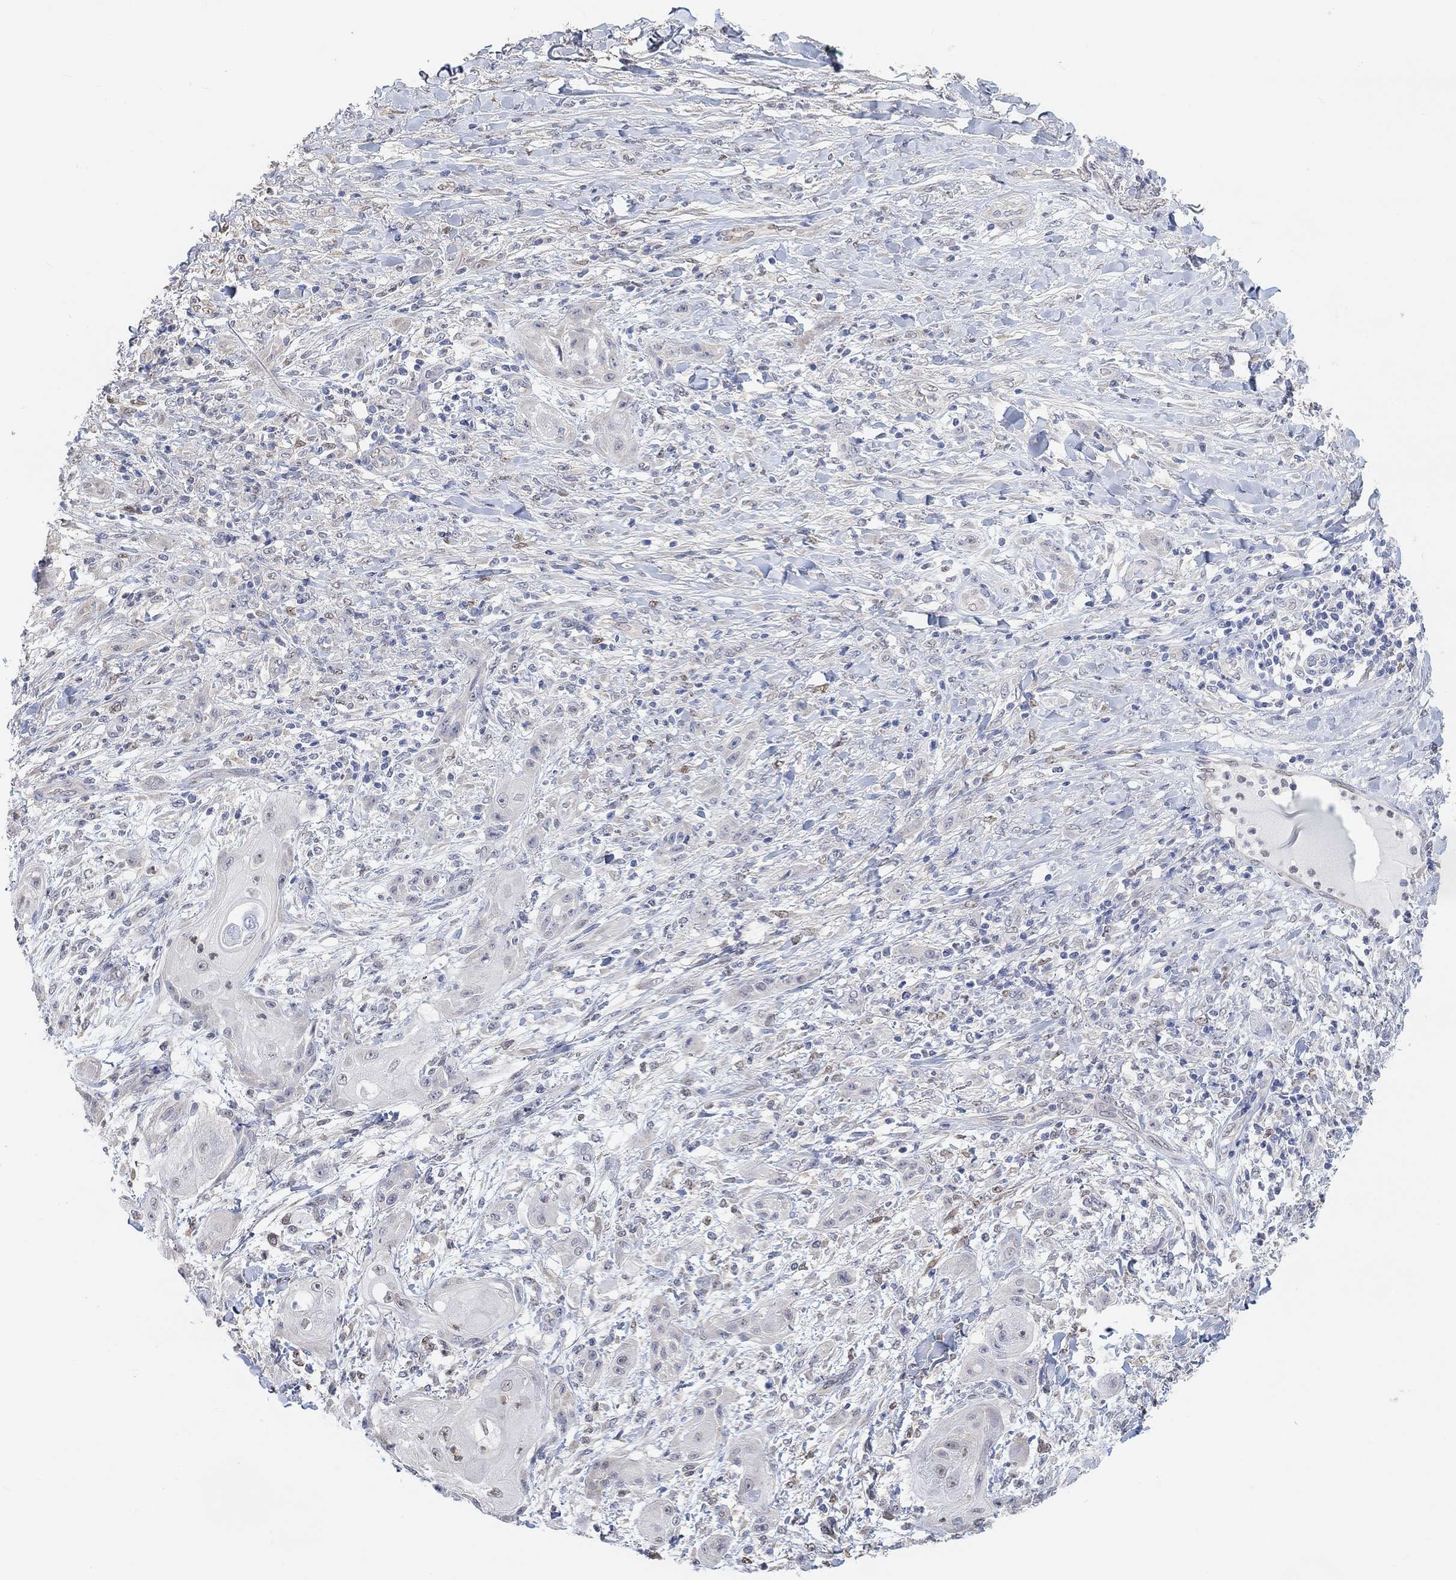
{"staining": {"intensity": "strong", "quantity": "<25%", "location": "nuclear"}, "tissue": "skin cancer", "cell_type": "Tumor cells", "image_type": "cancer", "snomed": [{"axis": "morphology", "description": "Squamous cell carcinoma, NOS"}, {"axis": "topography", "description": "Skin"}], "caption": "Brown immunohistochemical staining in skin squamous cell carcinoma reveals strong nuclear expression in about <25% of tumor cells.", "gene": "MUC1", "patient": {"sex": "male", "age": 62}}